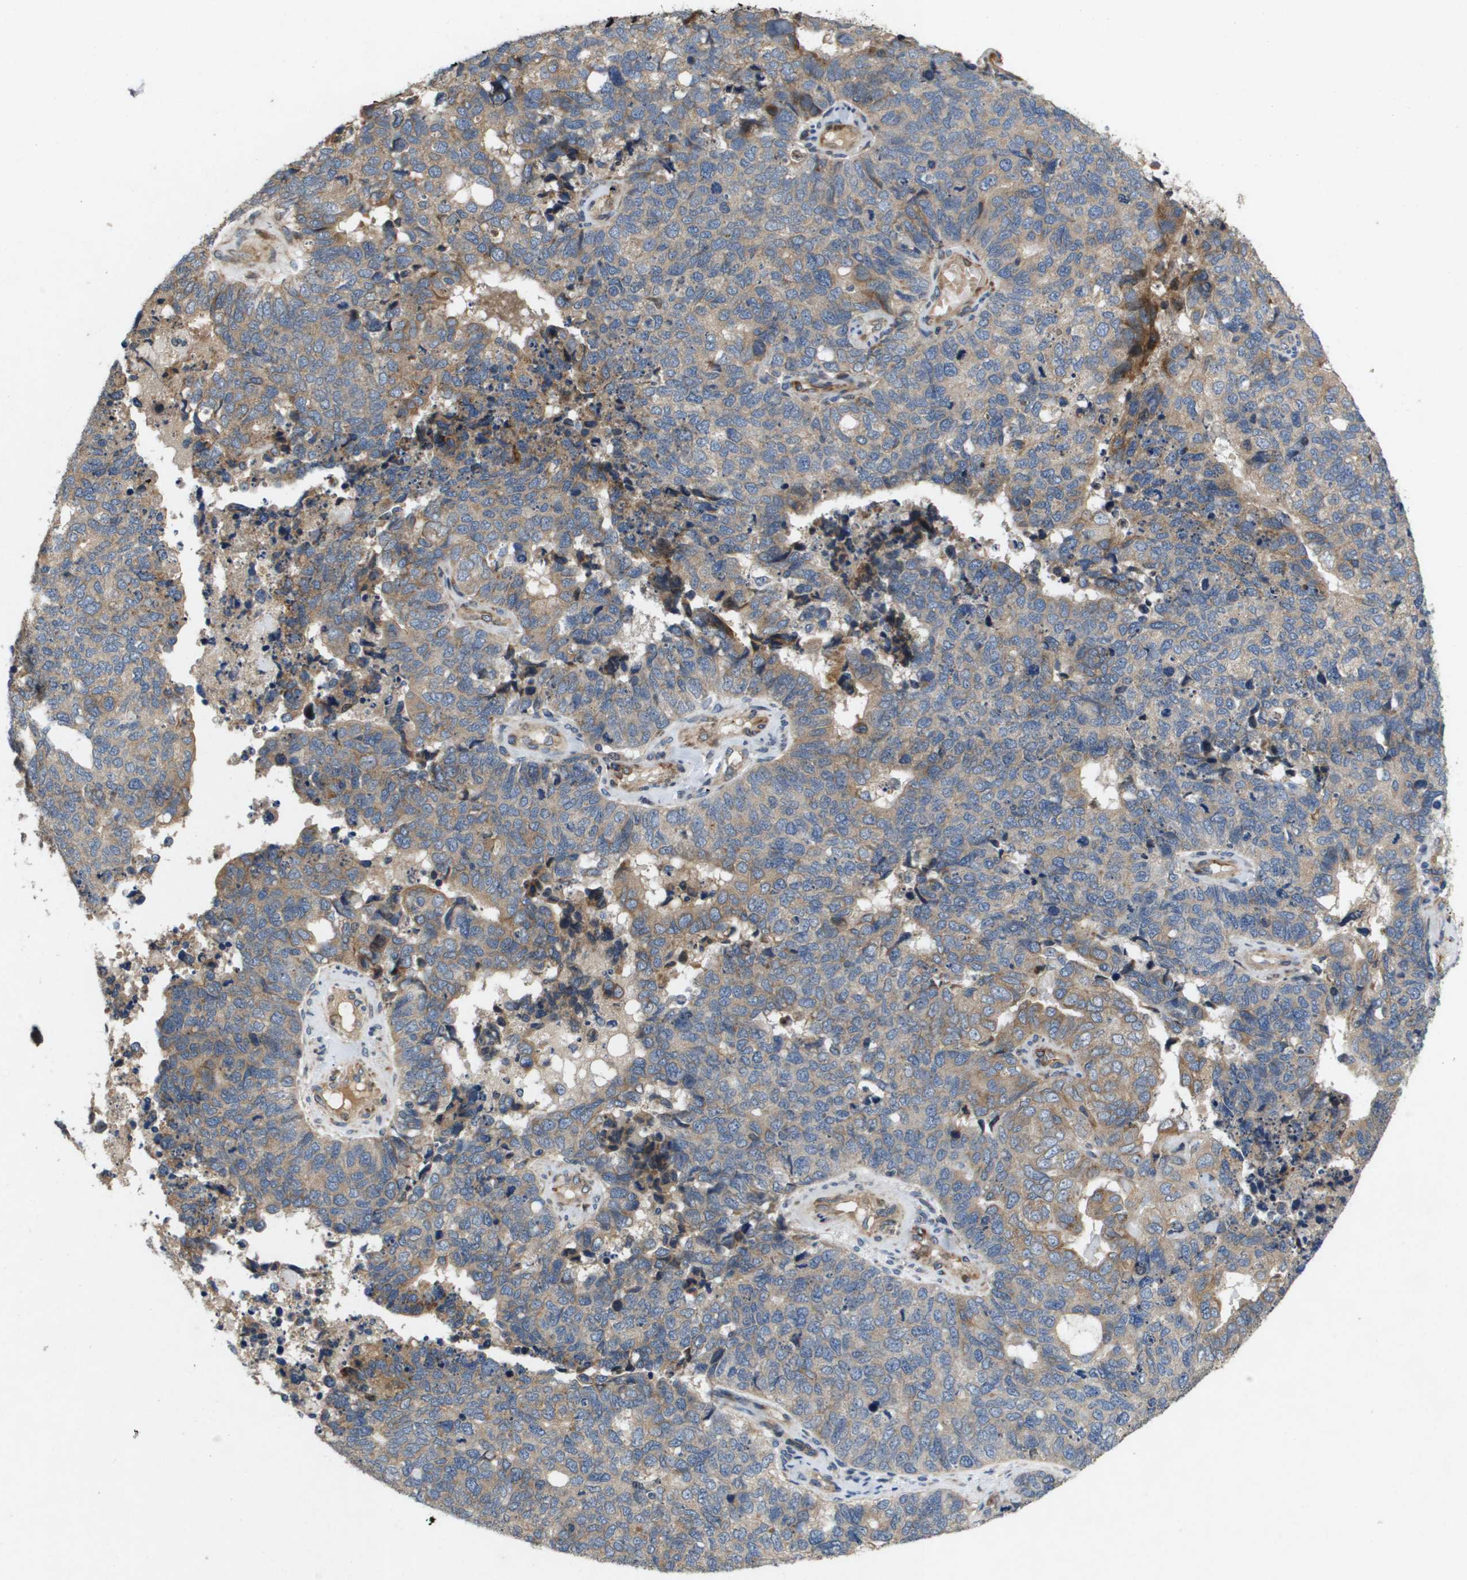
{"staining": {"intensity": "weak", "quantity": ">75%", "location": "cytoplasmic/membranous"}, "tissue": "cervical cancer", "cell_type": "Tumor cells", "image_type": "cancer", "snomed": [{"axis": "morphology", "description": "Squamous cell carcinoma, NOS"}, {"axis": "topography", "description": "Cervix"}], "caption": "DAB (3,3'-diaminobenzidine) immunohistochemical staining of cervical cancer displays weak cytoplasmic/membranous protein positivity in approximately >75% of tumor cells.", "gene": "ENTPD2", "patient": {"sex": "female", "age": 63}}